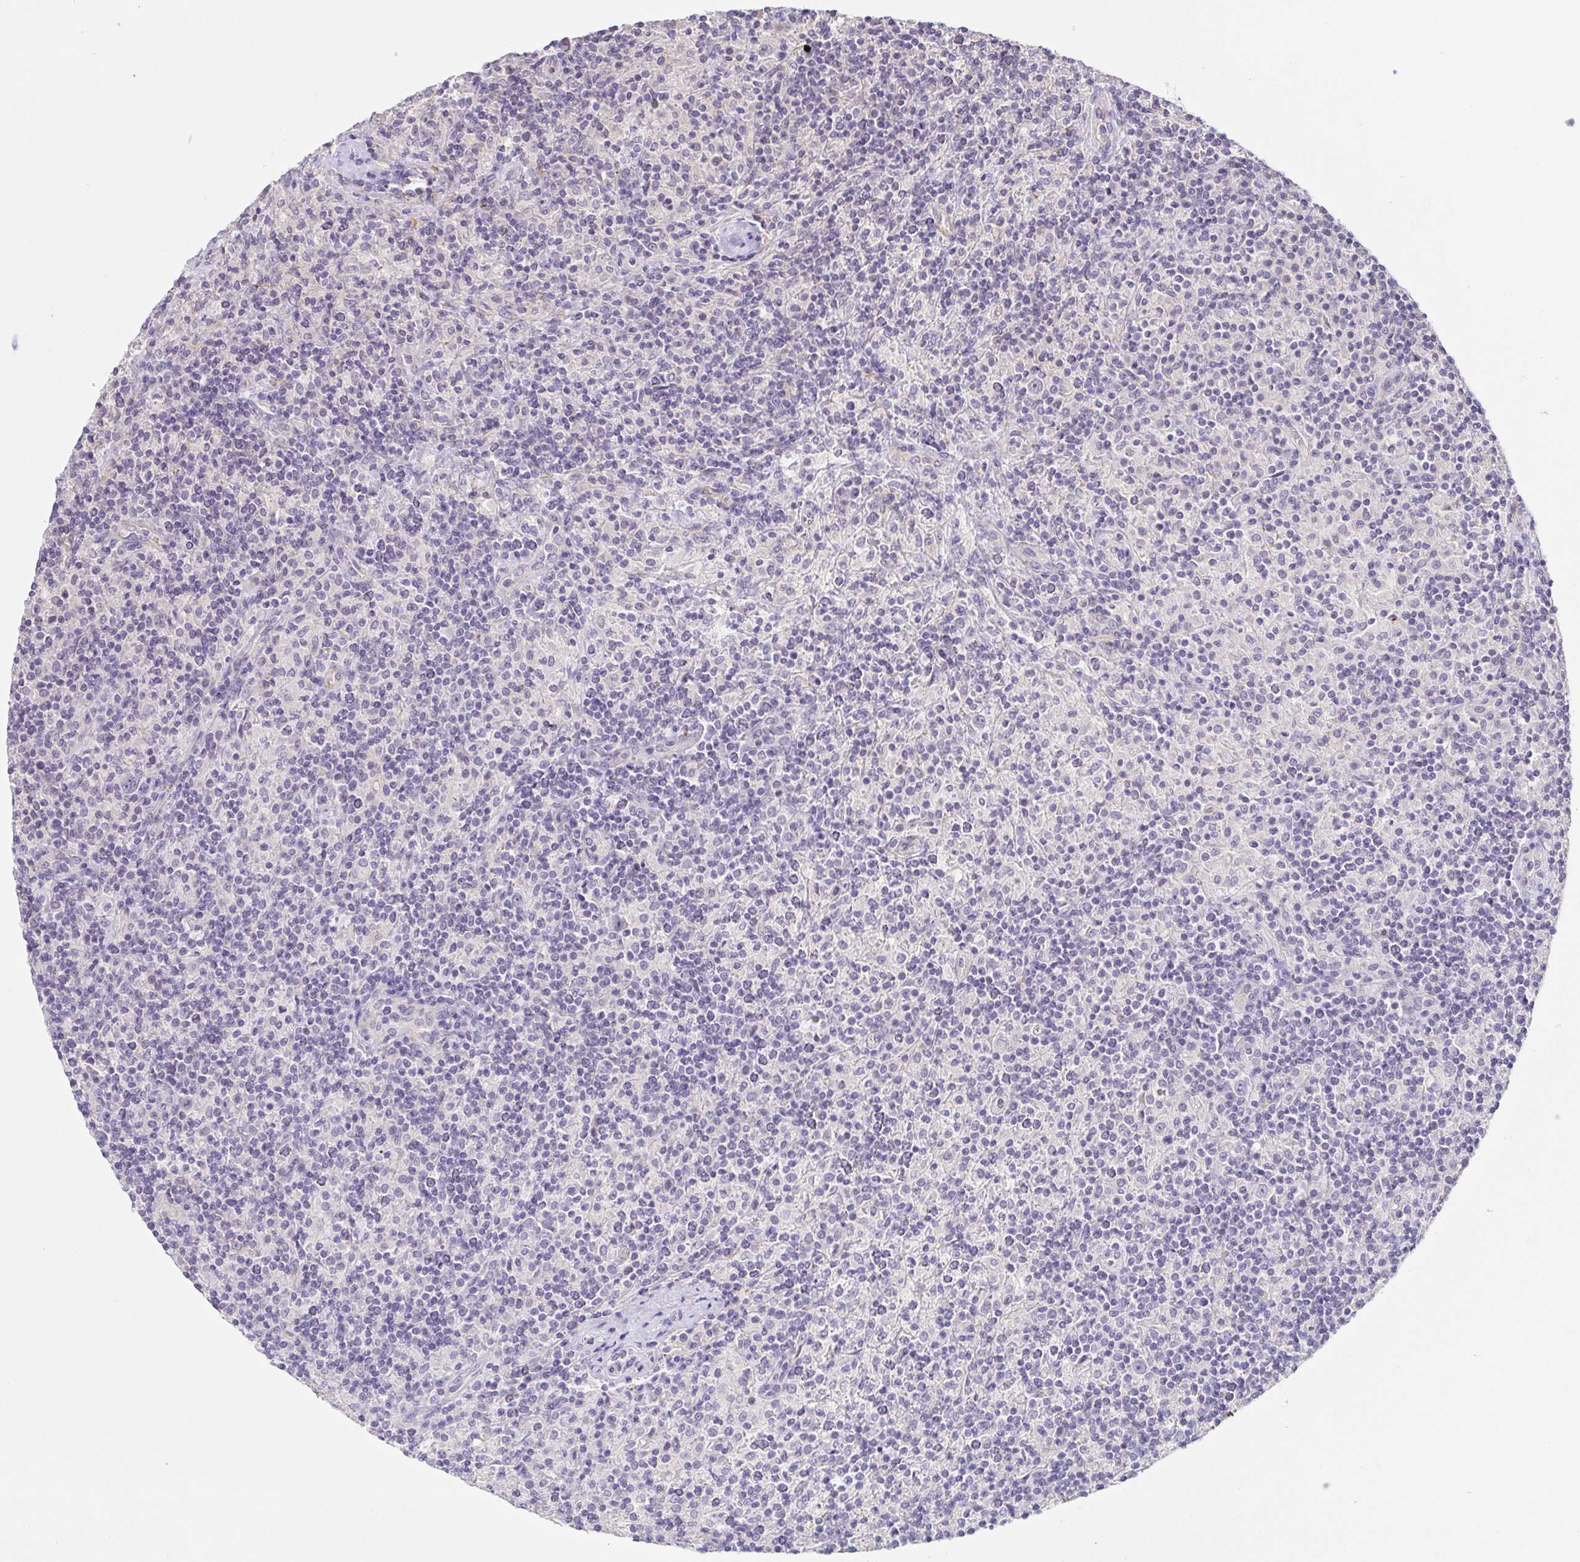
{"staining": {"intensity": "negative", "quantity": "none", "location": "none"}, "tissue": "lymphoma", "cell_type": "Tumor cells", "image_type": "cancer", "snomed": [{"axis": "morphology", "description": "Hodgkin's disease, NOS"}, {"axis": "topography", "description": "Lymph node"}], "caption": "Tumor cells show no significant protein expression in lymphoma.", "gene": "COL17A1", "patient": {"sex": "male", "age": 70}}